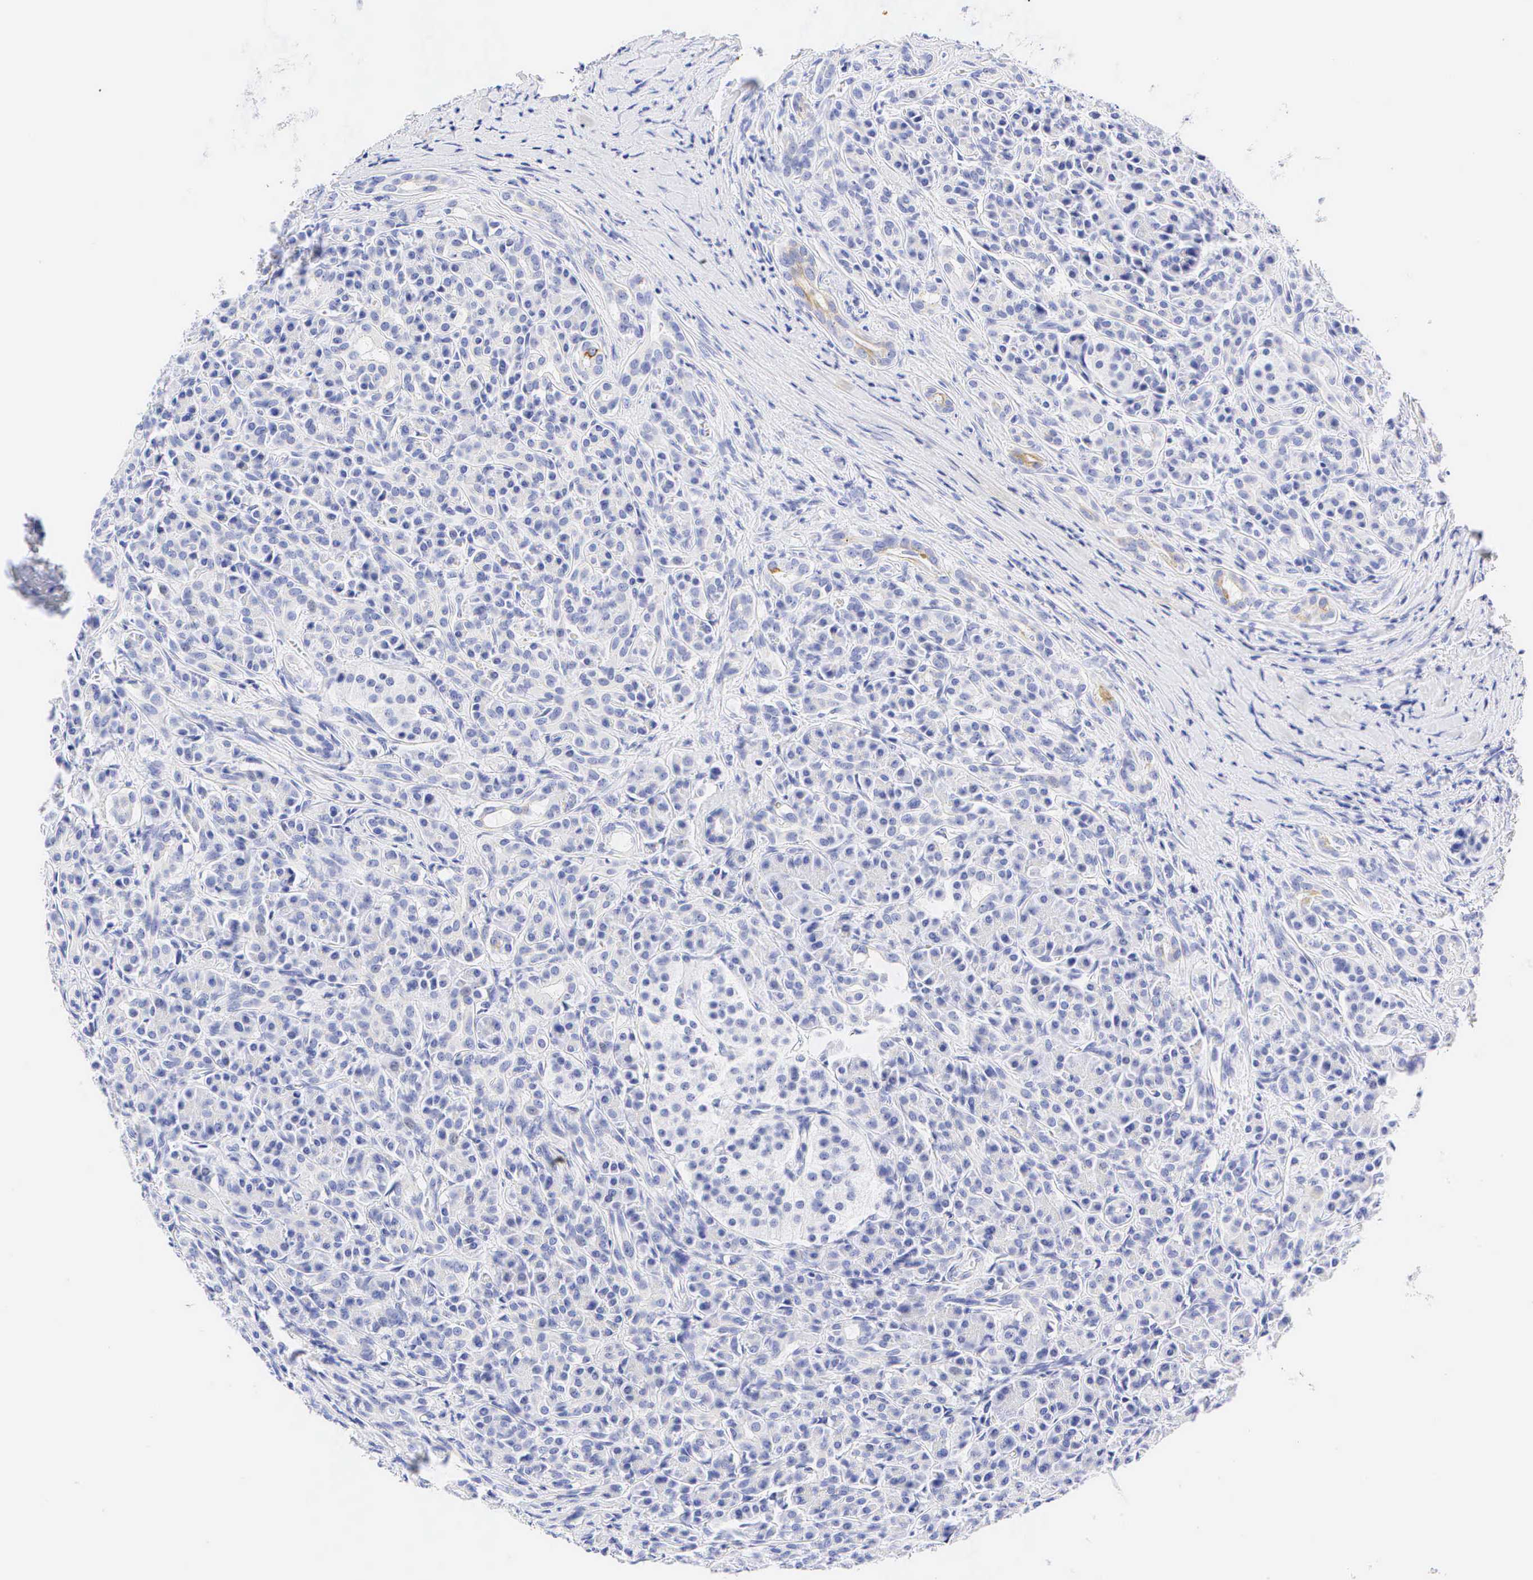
{"staining": {"intensity": "negative", "quantity": "none", "location": "none"}, "tissue": "pancreas", "cell_type": "Exocrine glandular cells", "image_type": "normal", "snomed": [{"axis": "morphology", "description": "Normal tissue, NOS"}, {"axis": "topography", "description": "Lymph node"}, {"axis": "topography", "description": "Pancreas"}], "caption": "The micrograph displays no significant expression in exocrine glandular cells of pancreas.", "gene": "KRT20", "patient": {"sex": "male", "age": 59}}